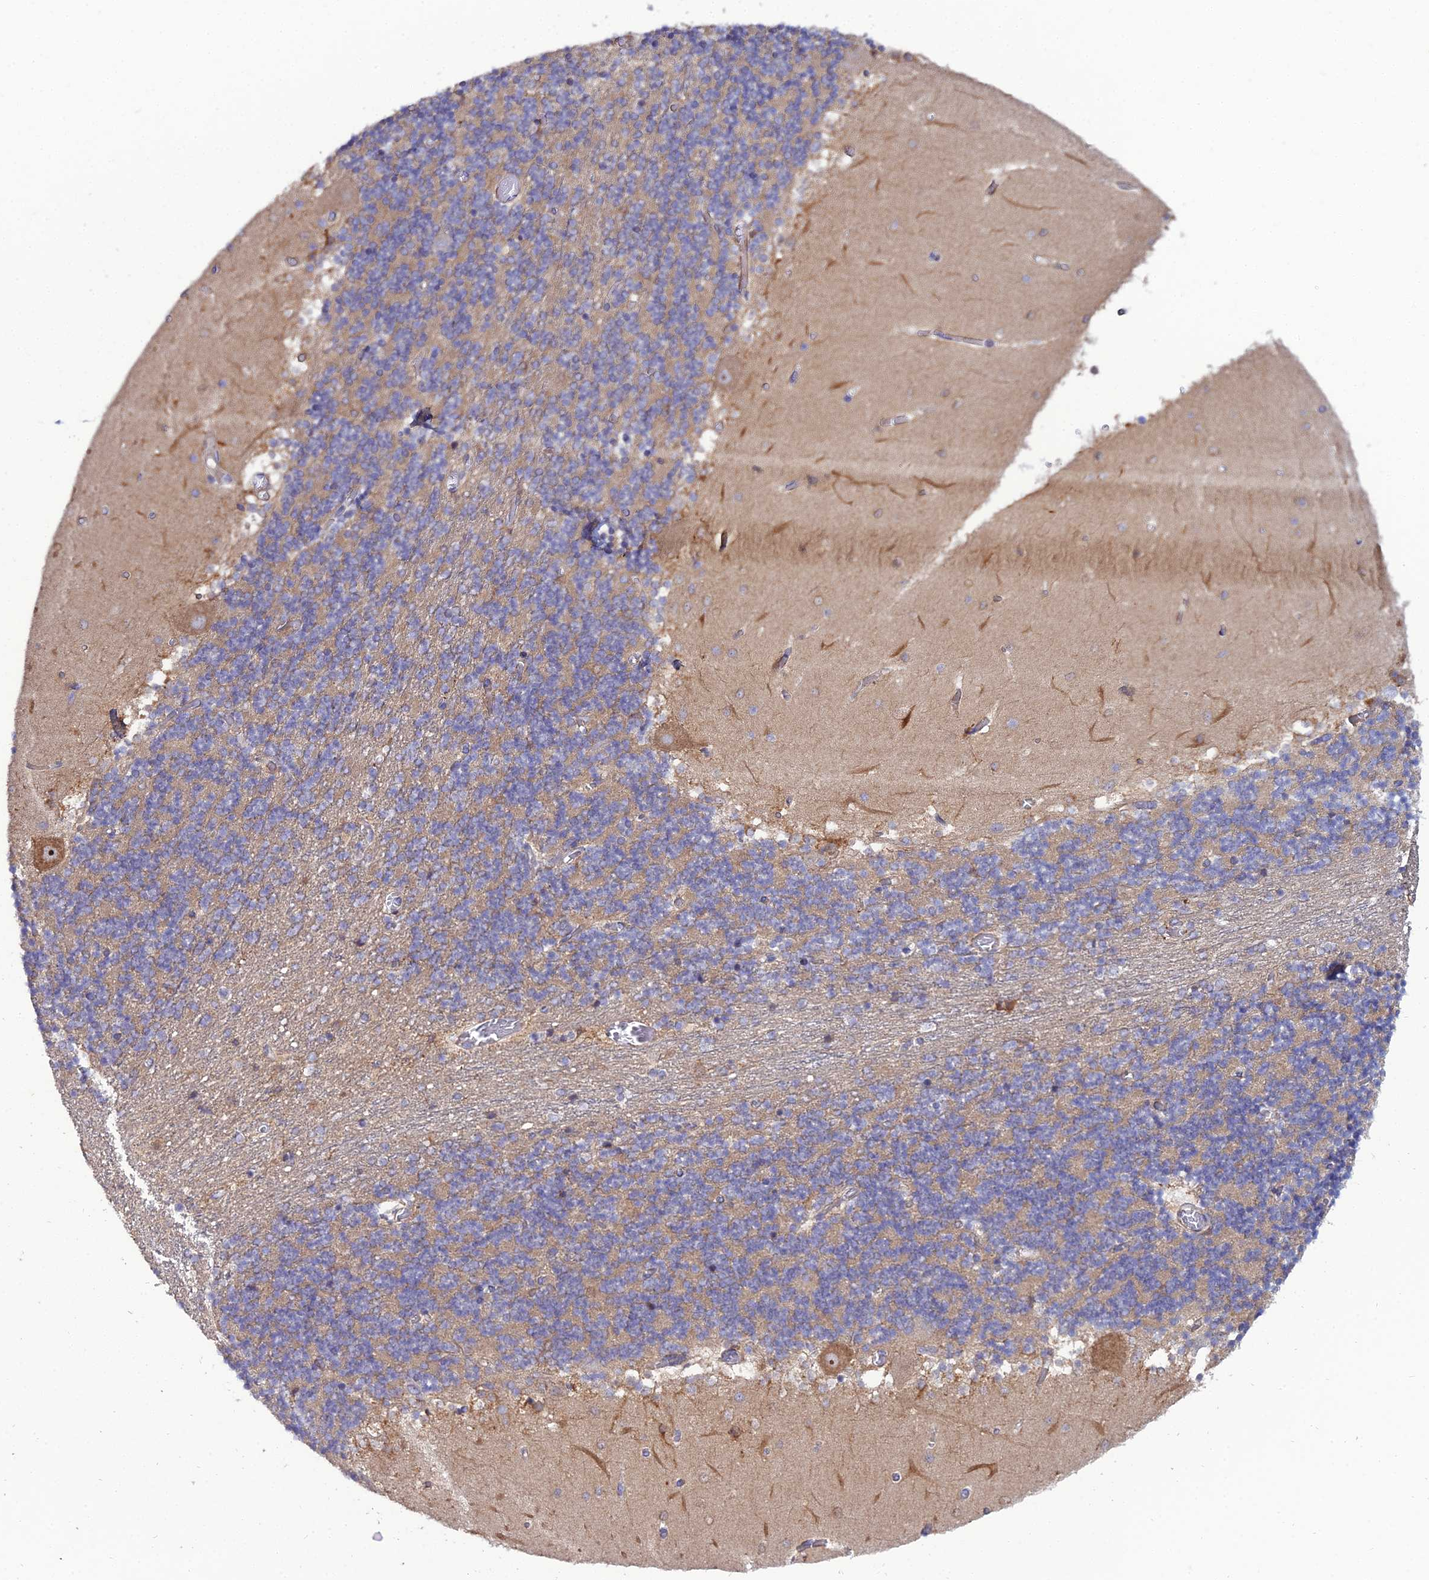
{"staining": {"intensity": "weak", "quantity": "25%-75%", "location": "cytoplasmic/membranous"}, "tissue": "cerebellum", "cell_type": "Cells in granular layer", "image_type": "normal", "snomed": [{"axis": "morphology", "description": "Normal tissue, NOS"}, {"axis": "topography", "description": "Cerebellum"}], "caption": "Immunohistochemistry (IHC) (DAB (3,3'-diaminobenzidine)) staining of benign cerebellum displays weak cytoplasmic/membranous protein positivity in about 25%-75% of cells in granular layer.", "gene": "ARL6IP1", "patient": {"sex": "female", "age": 28}}